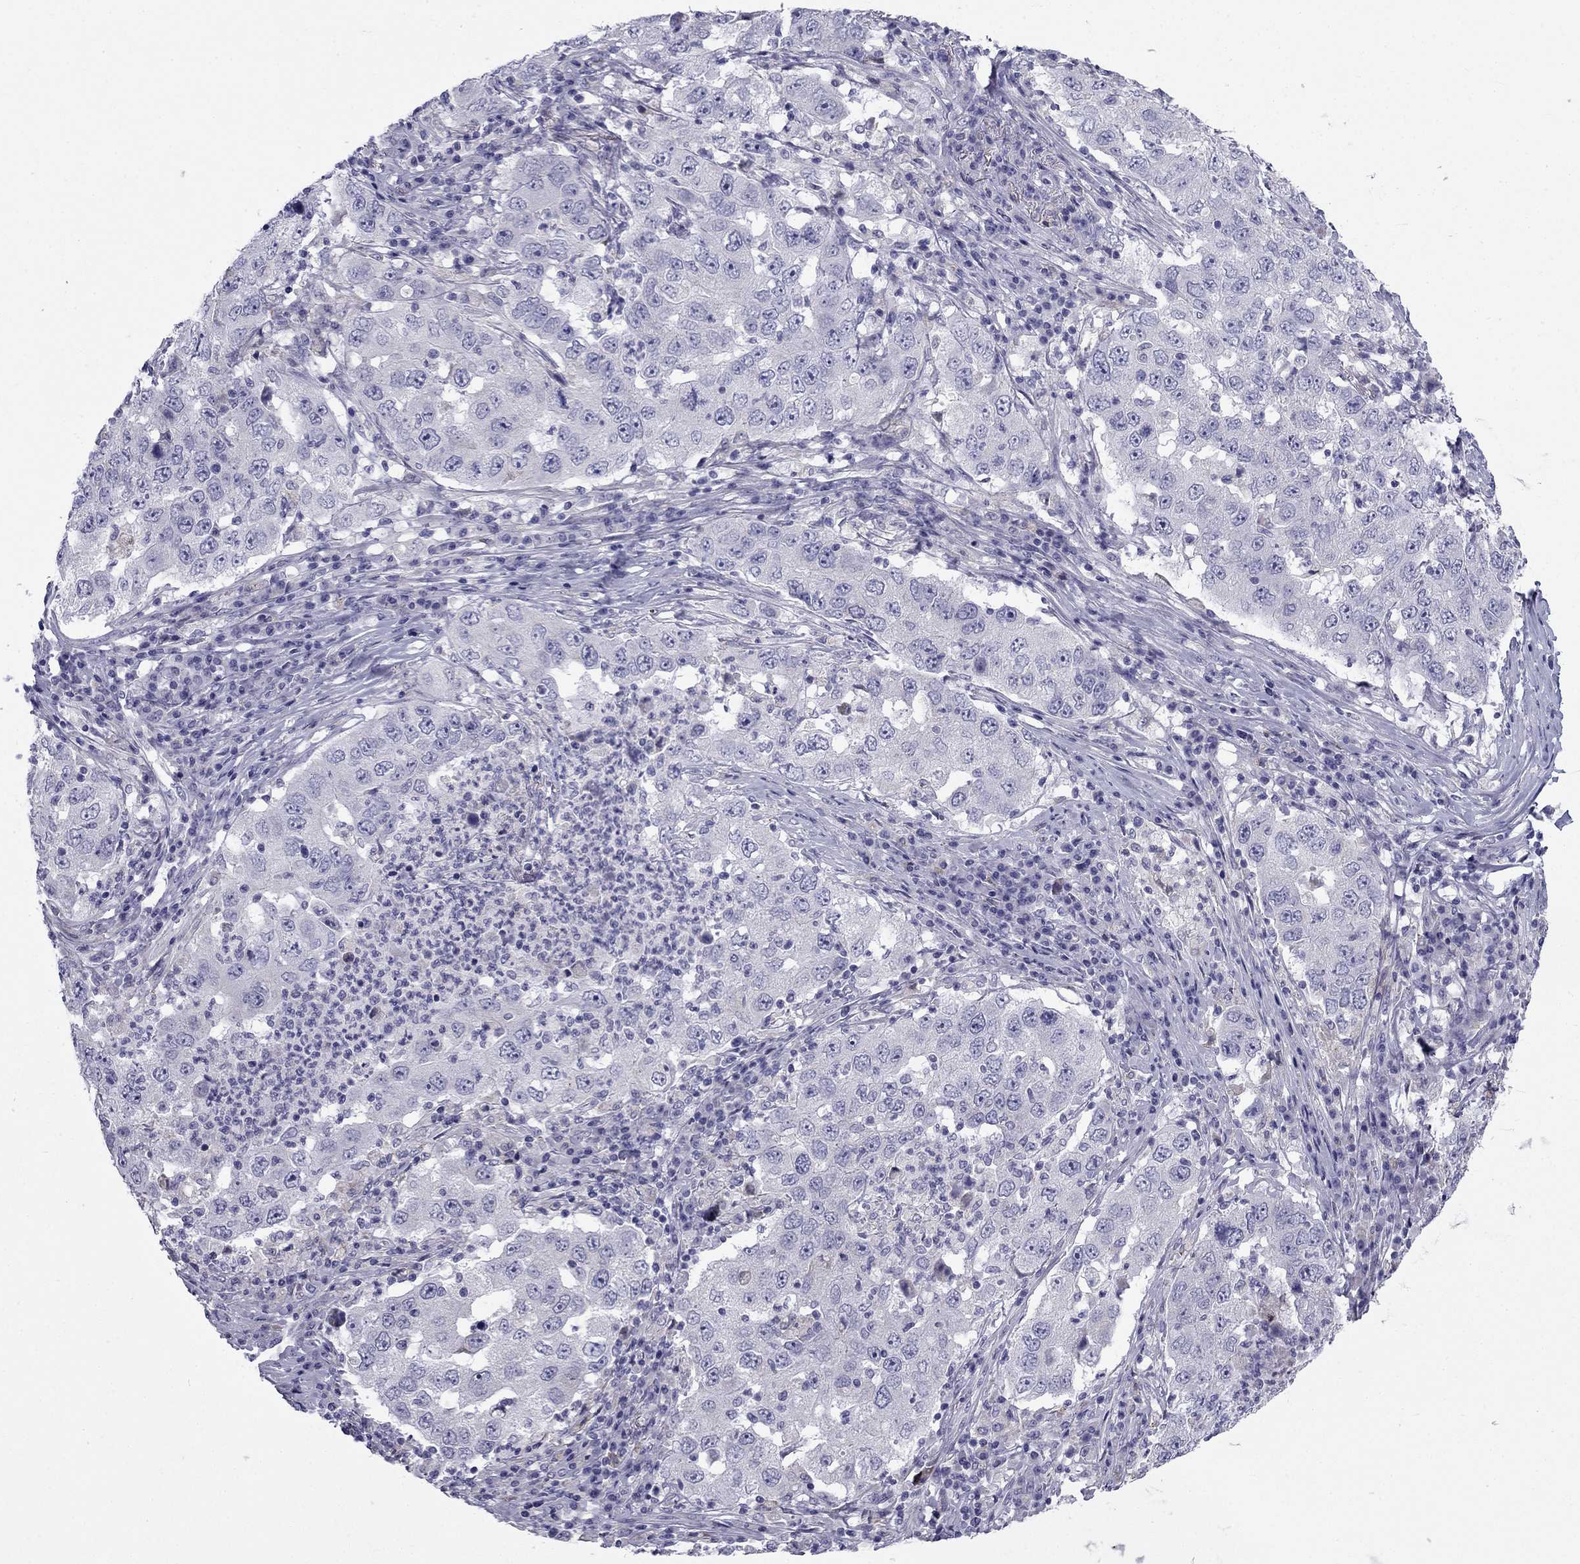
{"staining": {"intensity": "negative", "quantity": "none", "location": "none"}, "tissue": "lung cancer", "cell_type": "Tumor cells", "image_type": "cancer", "snomed": [{"axis": "morphology", "description": "Adenocarcinoma, NOS"}, {"axis": "topography", "description": "Lung"}], "caption": "A micrograph of human adenocarcinoma (lung) is negative for staining in tumor cells. Brightfield microscopy of immunohistochemistry stained with DAB (3,3'-diaminobenzidine) (brown) and hematoxylin (blue), captured at high magnification.", "gene": "CLPSL2", "patient": {"sex": "male", "age": 73}}